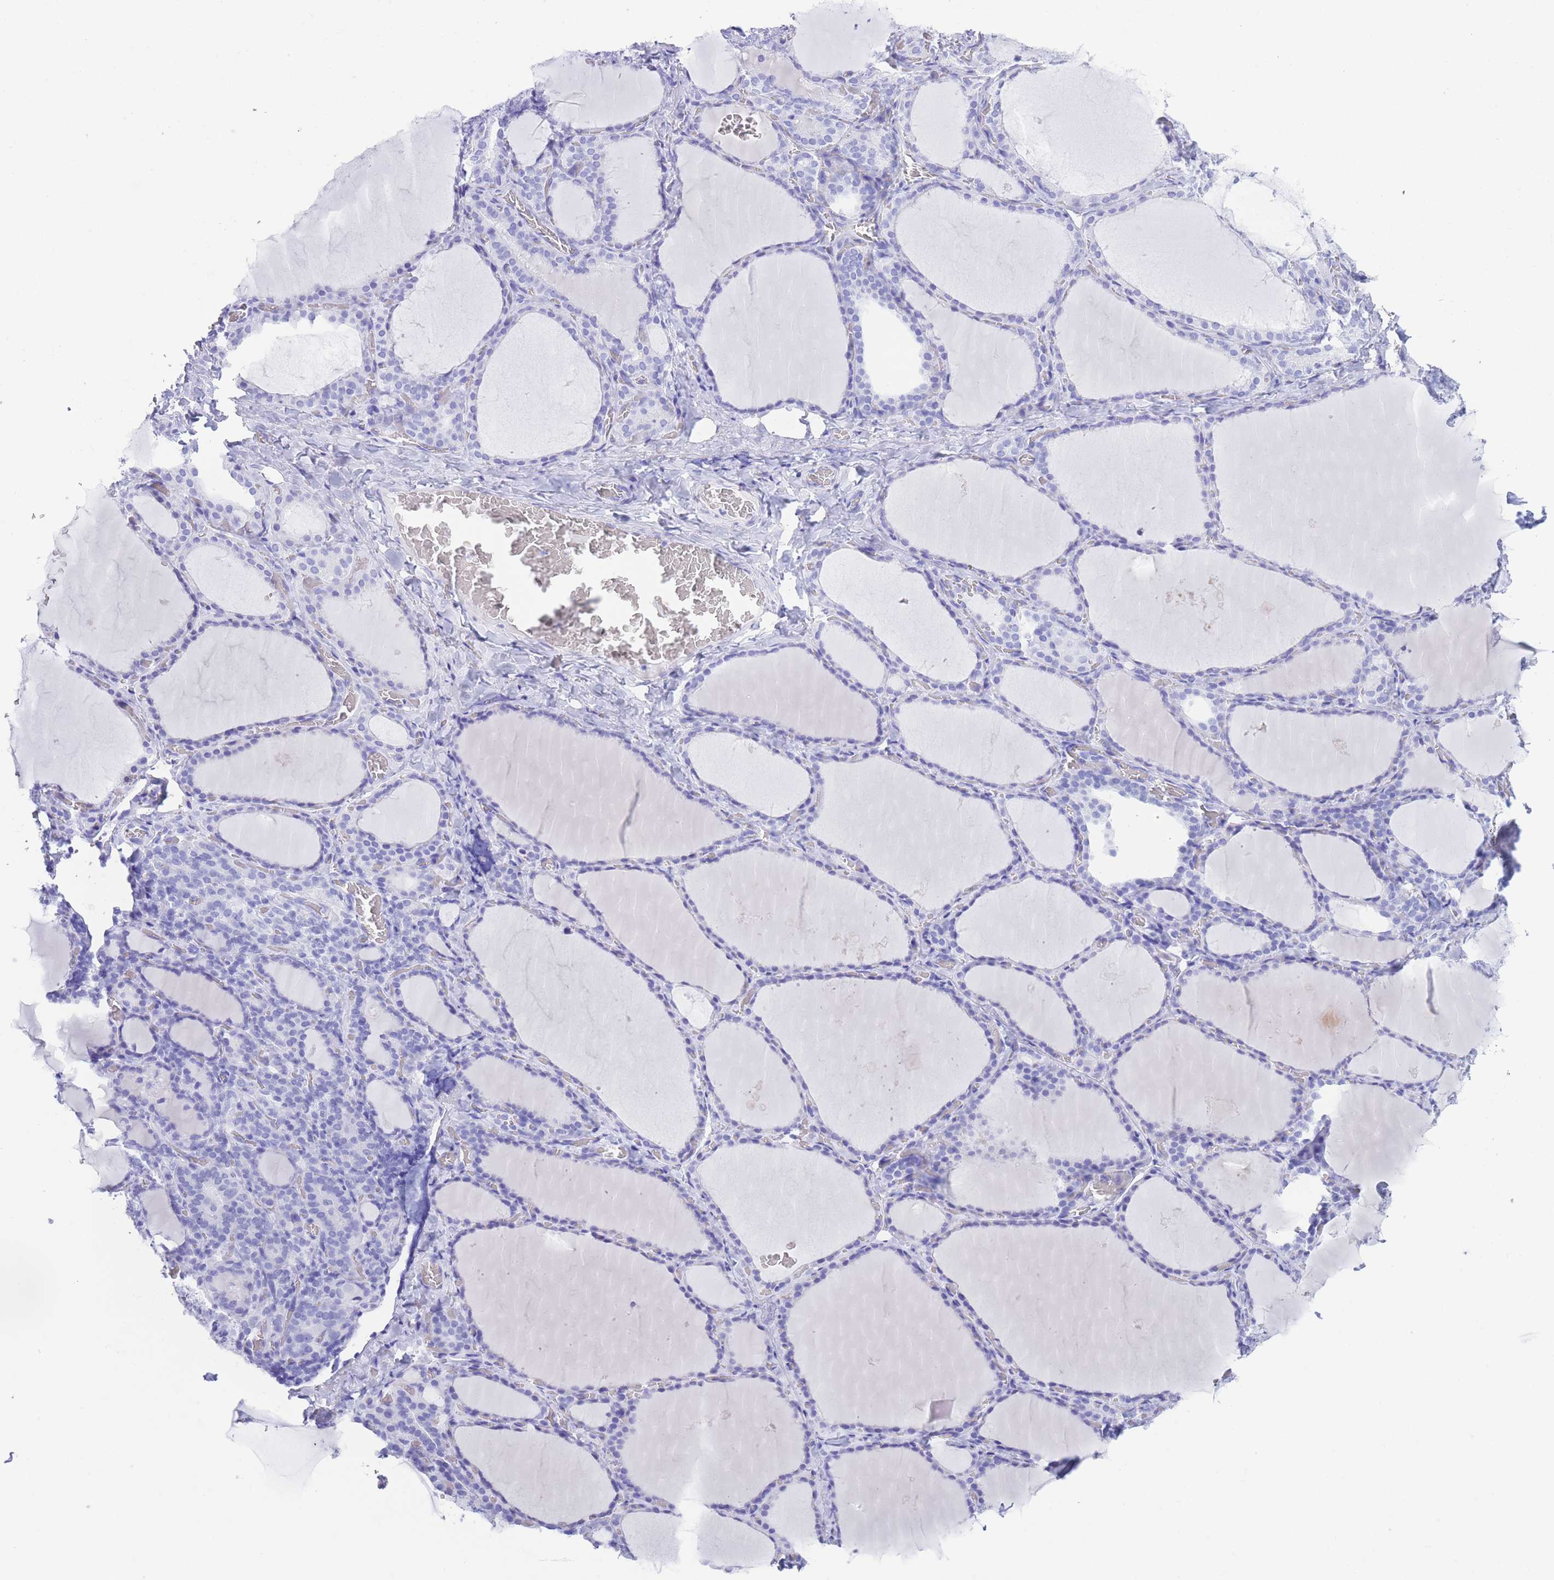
{"staining": {"intensity": "negative", "quantity": "none", "location": "none"}, "tissue": "thyroid gland", "cell_type": "Glandular cells", "image_type": "normal", "snomed": [{"axis": "morphology", "description": "Normal tissue, NOS"}, {"axis": "topography", "description": "Thyroid gland"}], "caption": "Glandular cells show no significant expression in benign thyroid gland.", "gene": "SLCO1B1", "patient": {"sex": "female", "age": 39}}